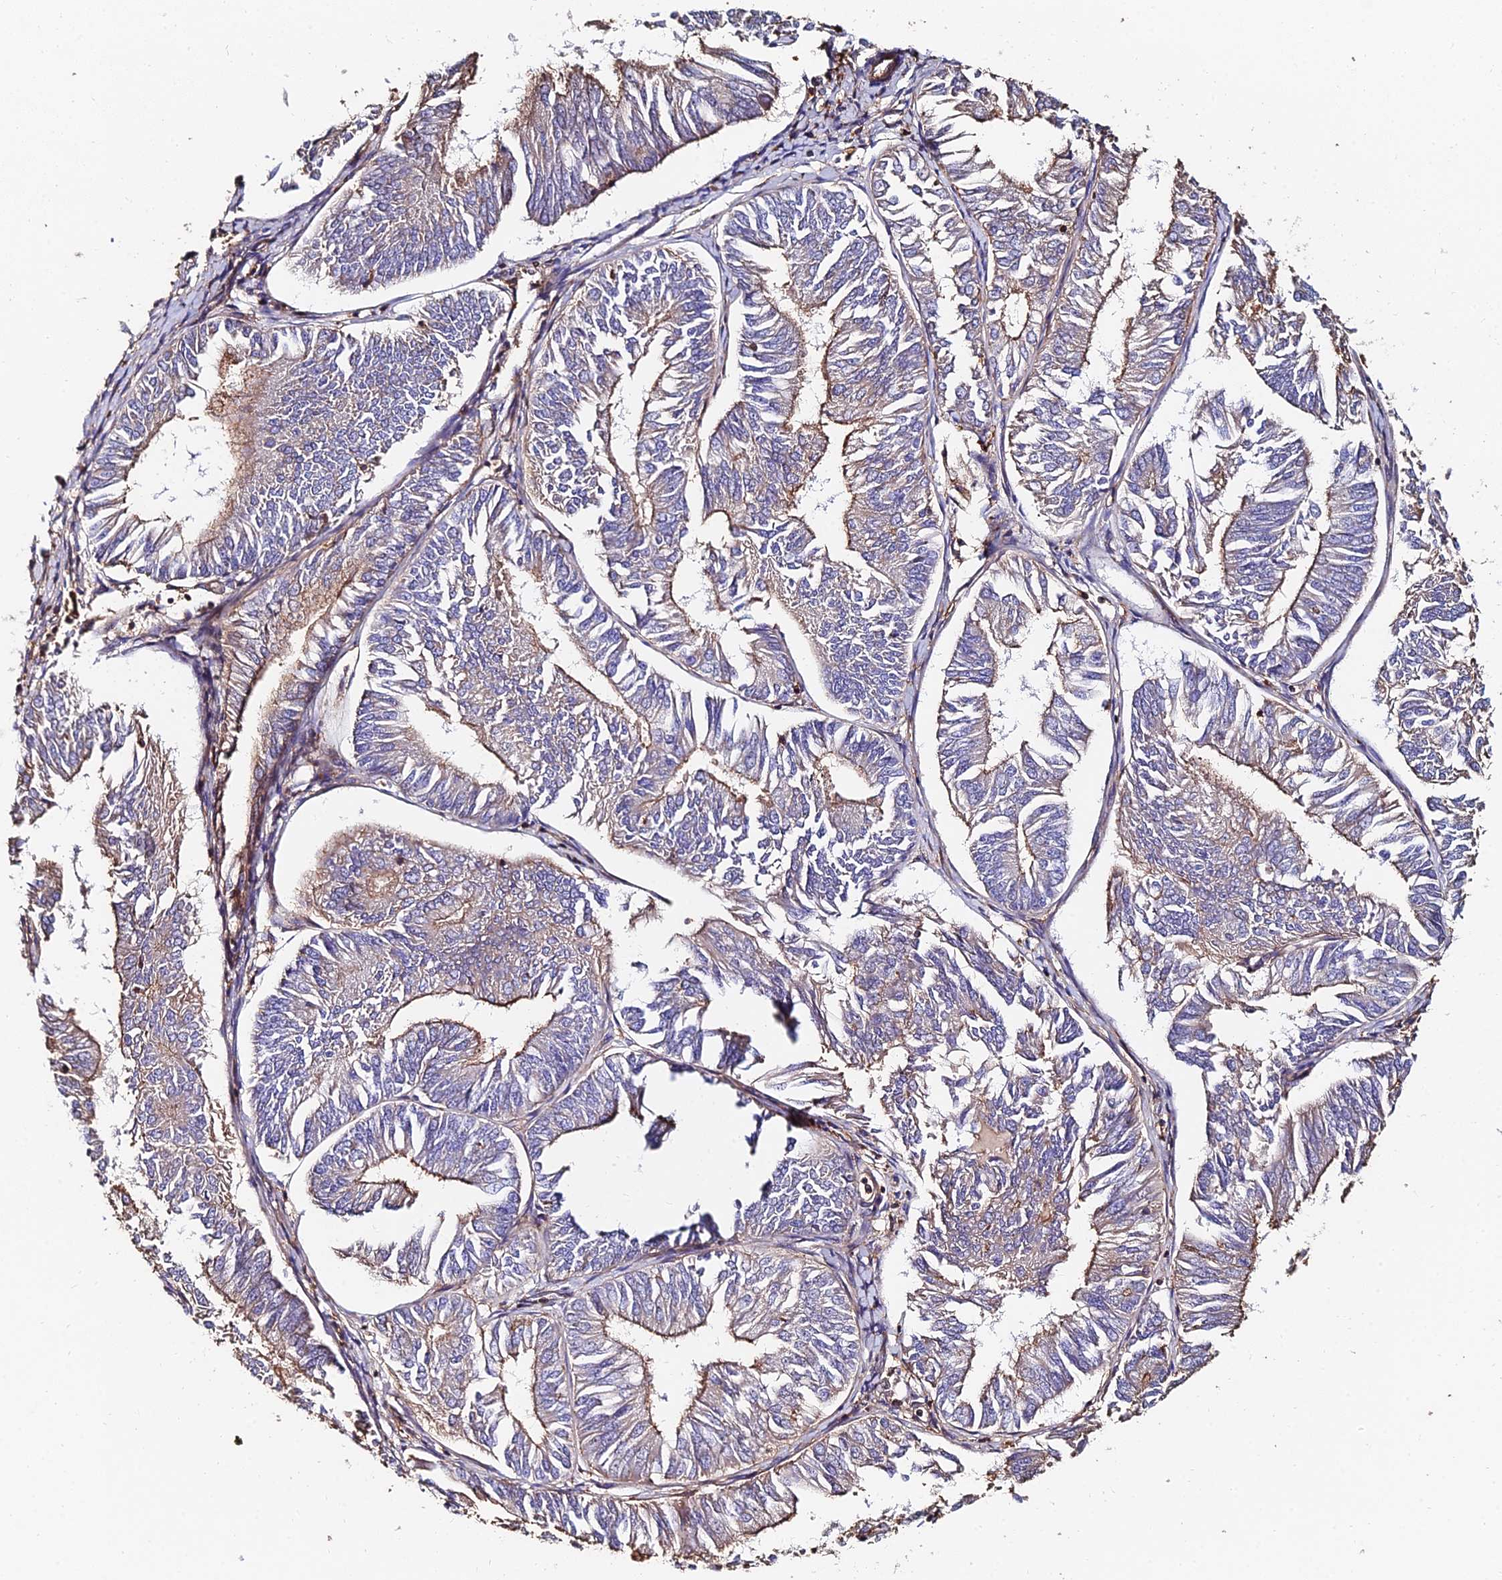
{"staining": {"intensity": "moderate", "quantity": "<25%", "location": "cytoplasmic/membranous"}, "tissue": "endometrial cancer", "cell_type": "Tumor cells", "image_type": "cancer", "snomed": [{"axis": "morphology", "description": "Adenocarcinoma, NOS"}, {"axis": "topography", "description": "Endometrium"}], "caption": "About <25% of tumor cells in human endometrial cancer show moderate cytoplasmic/membranous protein expression as visualized by brown immunohistochemical staining.", "gene": "EXT1", "patient": {"sex": "female", "age": 58}}